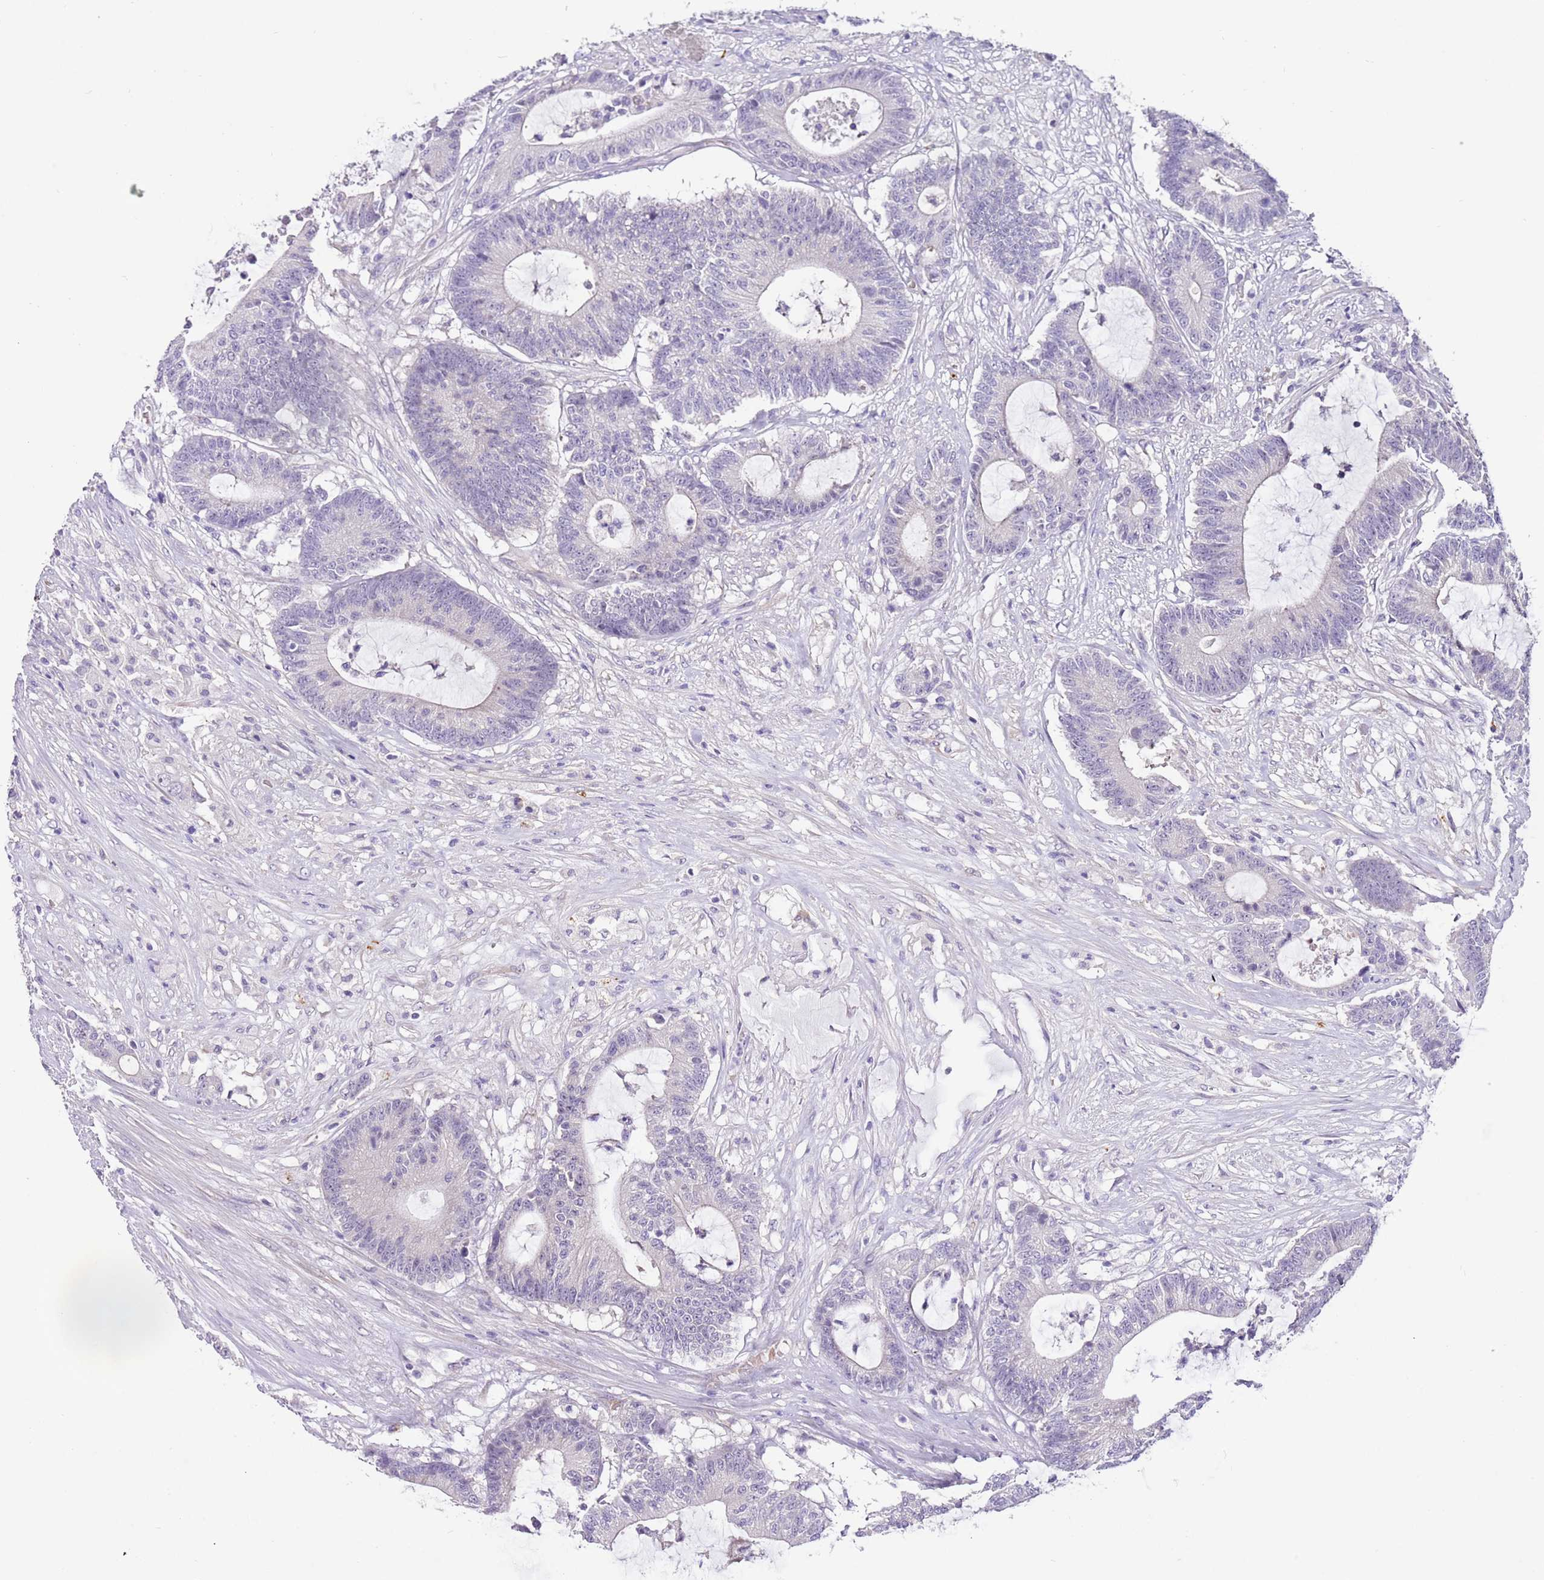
{"staining": {"intensity": "negative", "quantity": "none", "location": "none"}, "tissue": "colorectal cancer", "cell_type": "Tumor cells", "image_type": "cancer", "snomed": [{"axis": "morphology", "description": "Adenocarcinoma, NOS"}, {"axis": "topography", "description": "Colon"}], "caption": "DAB (3,3'-diaminobenzidine) immunohistochemical staining of colorectal cancer reveals no significant expression in tumor cells.", "gene": "RFK", "patient": {"sex": "female", "age": 84}}